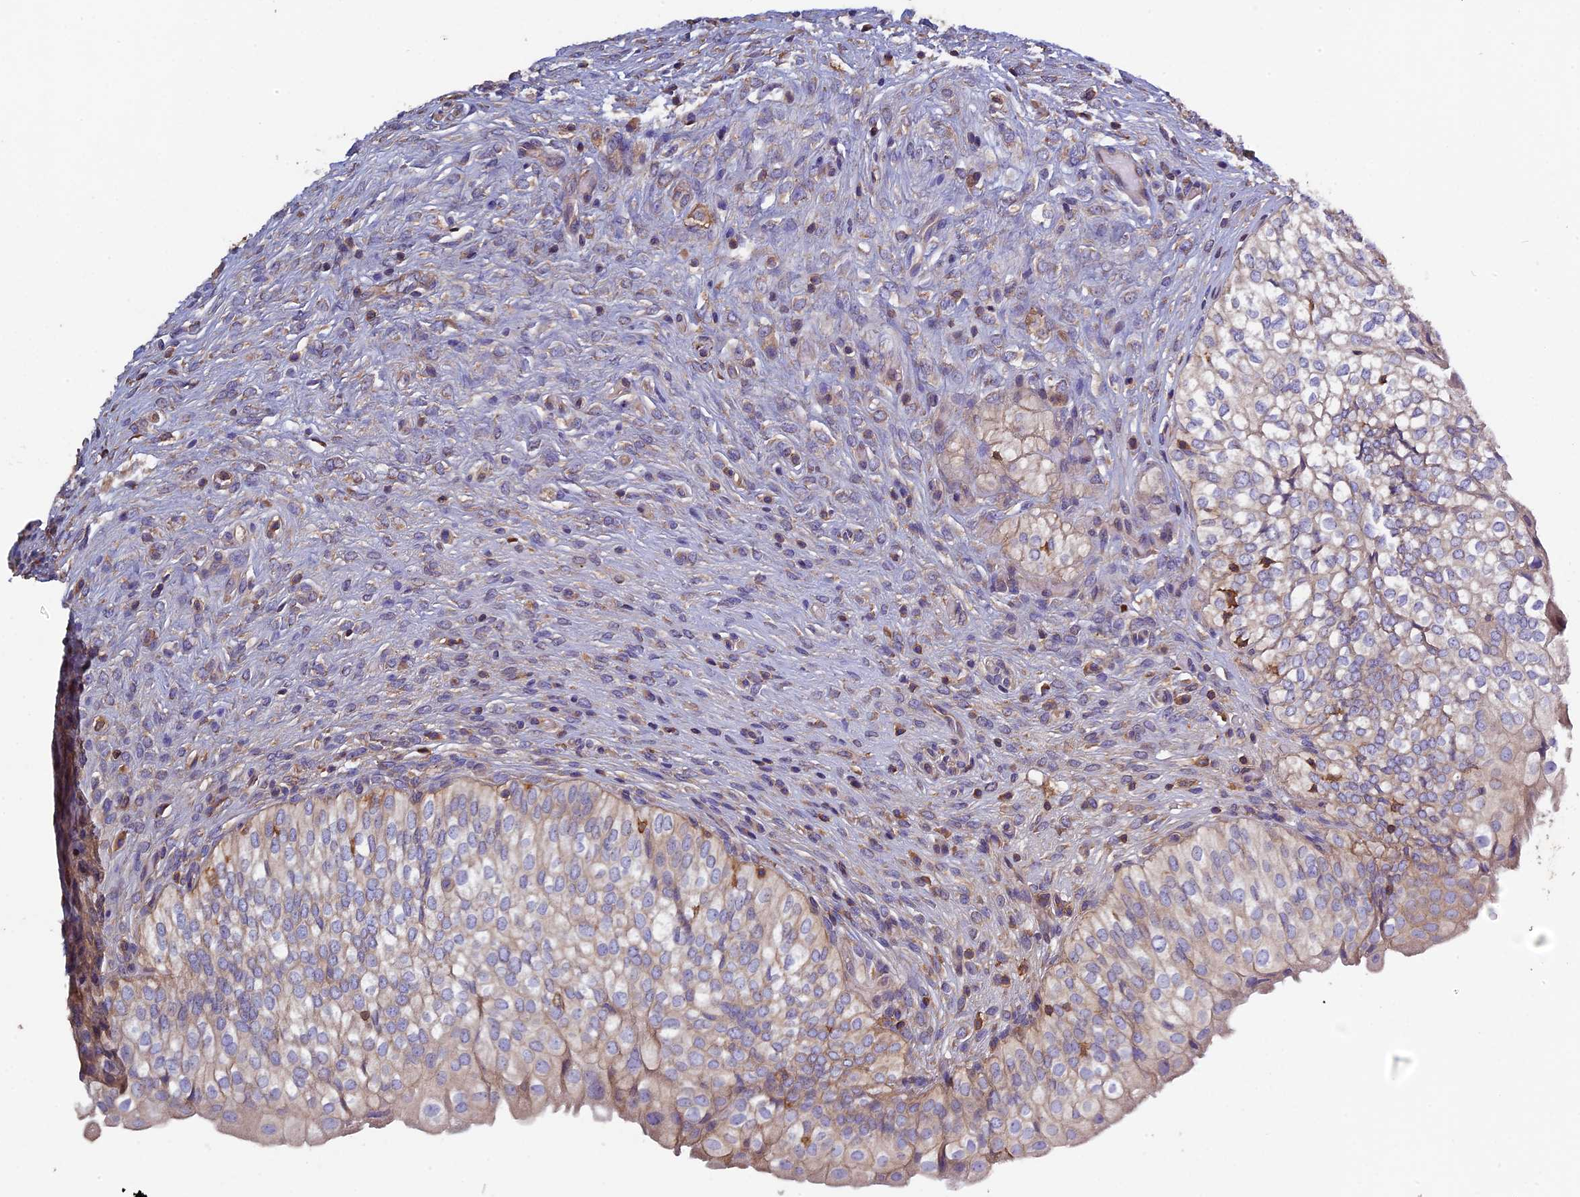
{"staining": {"intensity": "weak", "quantity": ">75%", "location": "cytoplasmic/membranous"}, "tissue": "urinary bladder", "cell_type": "Urothelial cells", "image_type": "normal", "snomed": [{"axis": "morphology", "description": "Normal tissue, NOS"}, {"axis": "topography", "description": "Urinary bladder"}], "caption": "The immunohistochemical stain labels weak cytoplasmic/membranous expression in urothelial cells of normal urinary bladder. (DAB IHC with brightfield microscopy, high magnification).", "gene": "CCDC153", "patient": {"sex": "male", "age": 55}}